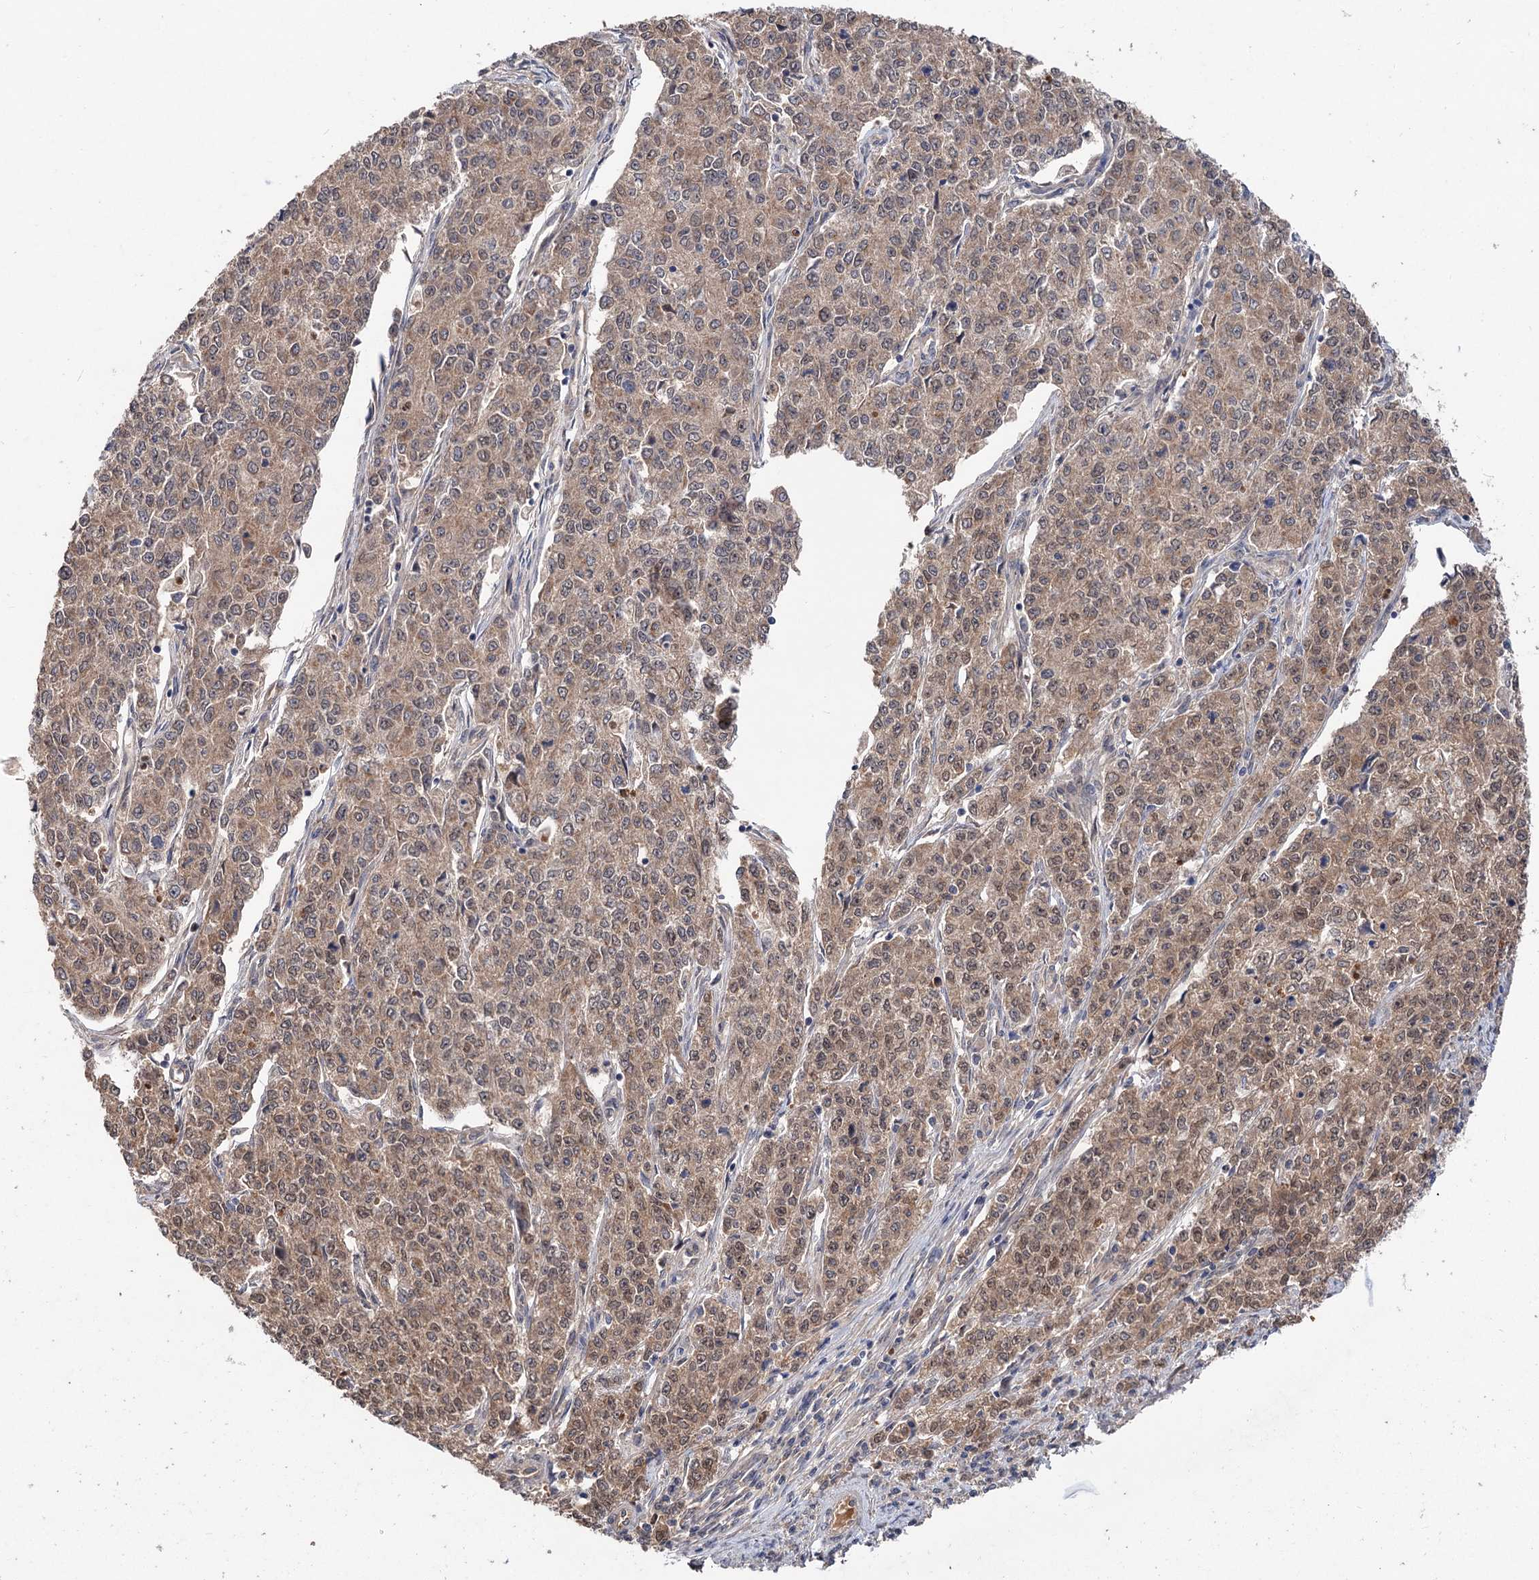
{"staining": {"intensity": "moderate", "quantity": ">75%", "location": "cytoplasmic/membranous,nuclear"}, "tissue": "endometrial cancer", "cell_type": "Tumor cells", "image_type": "cancer", "snomed": [{"axis": "morphology", "description": "Adenocarcinoma, NOS"}, {"axis": "topography", "description": "Endometrium"}], "caption": "Immunohistochemistry (IHC) photomicrograph of adenocarcinoma (endometrial) stained for a protein (brown), which demonstrates medium levels of moderate cytoplasmic/membranous and nuclear positivity in approximately >75% of tumor cells.", "gene": "NUDCD2", "patient": {"sex": "female", "age": 50}}